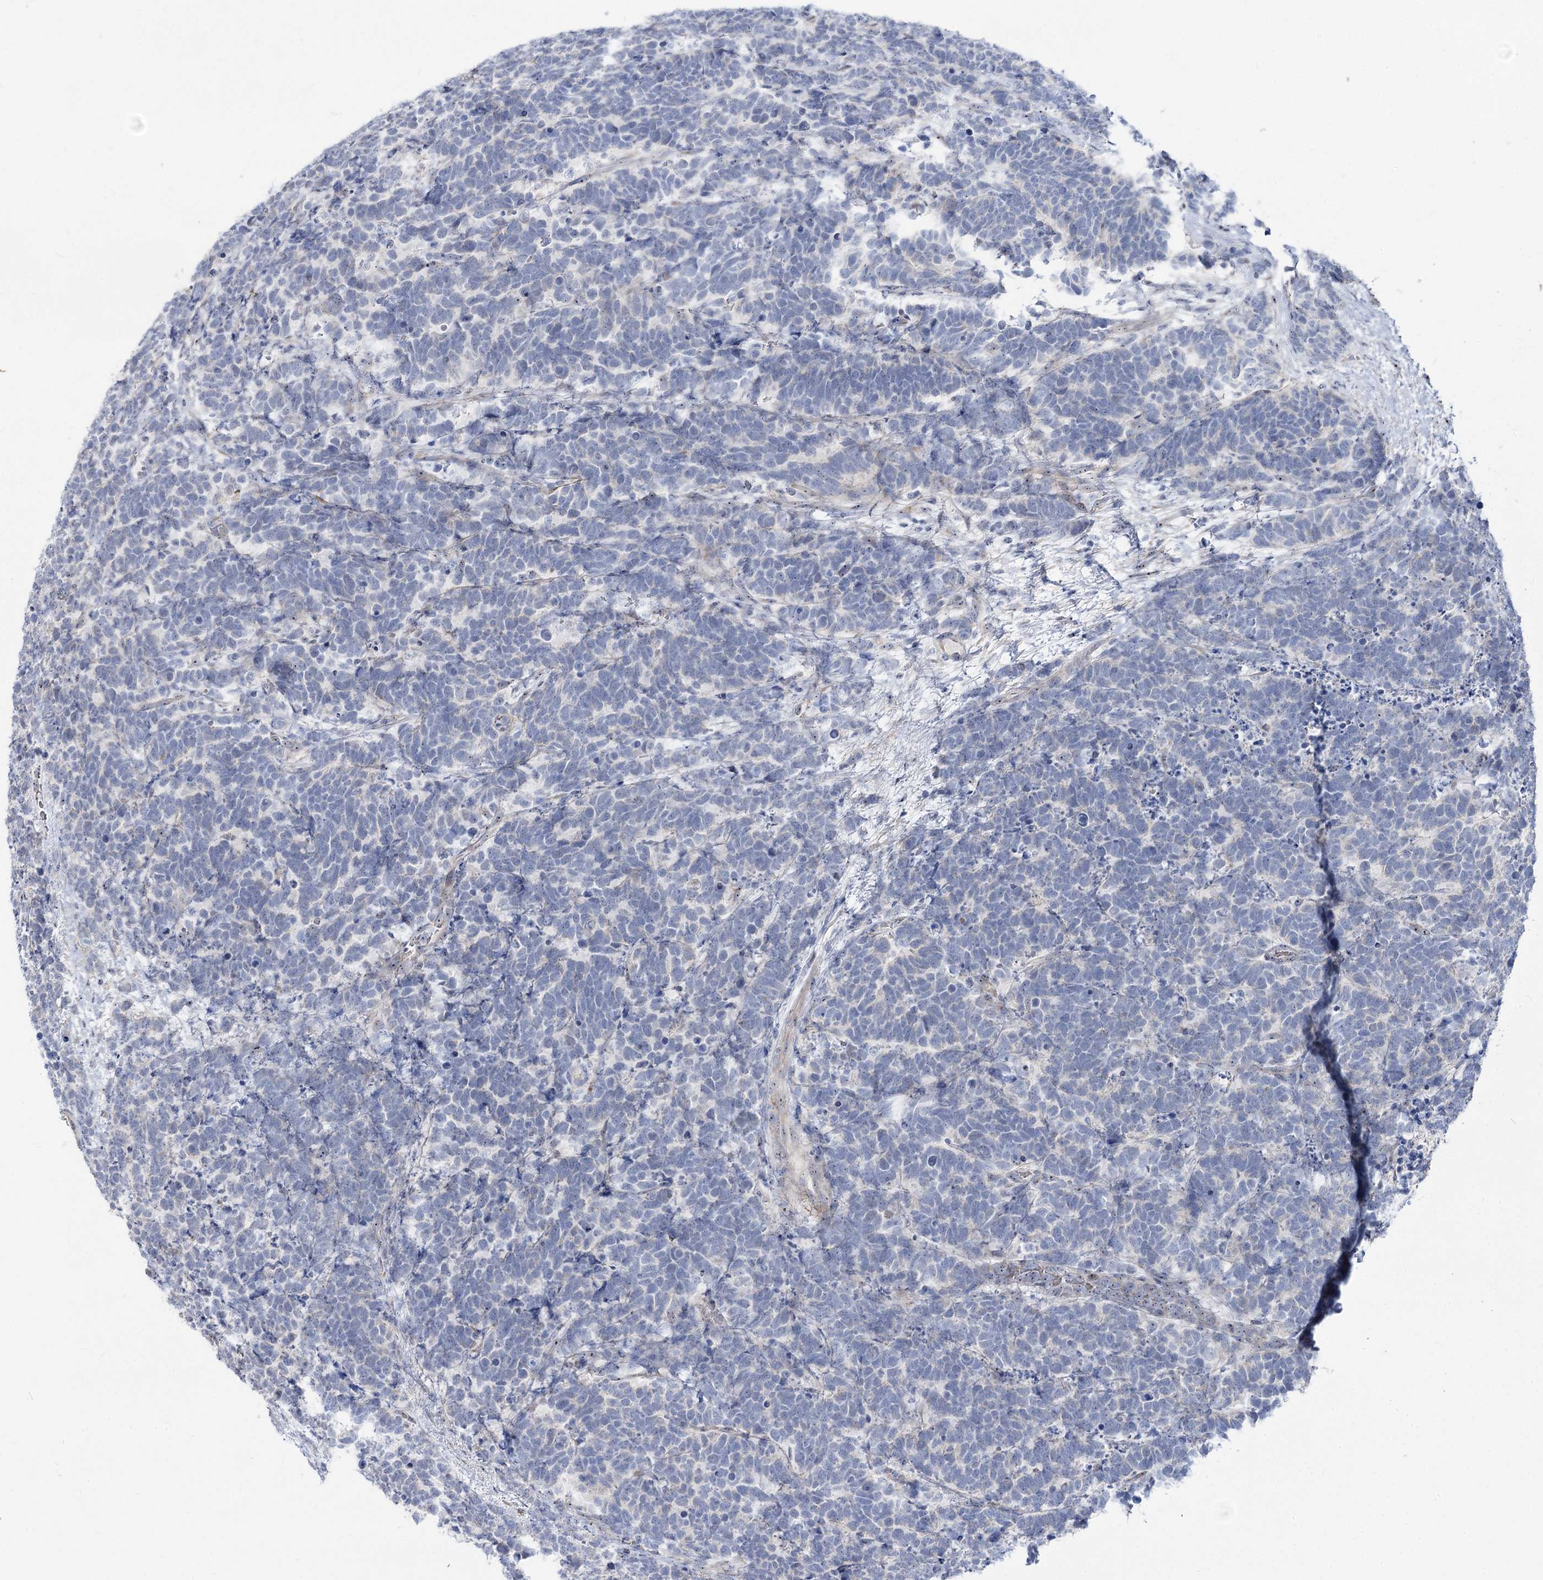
{"staining": {"intensity": "negative", "quantity": "none", "location": "none"}, "tissue": "carcinoid", "cell_type": "Tumor cells", "image_type": "cancer", "snomed": [{"axis": "morphology", "description": "Carcinoma, NOS"}, {"axis": "morphology", "description": "Carcinoid, malignant, NOS"}, {"axis": "topography", "description": "Urinary bladder"}], "caption": "Immunohistochemical staining of human carcinoma displays no significant expression in tumor cells.", "gene": "SUOX", "patient": {"sex": "male", "age": 57}}